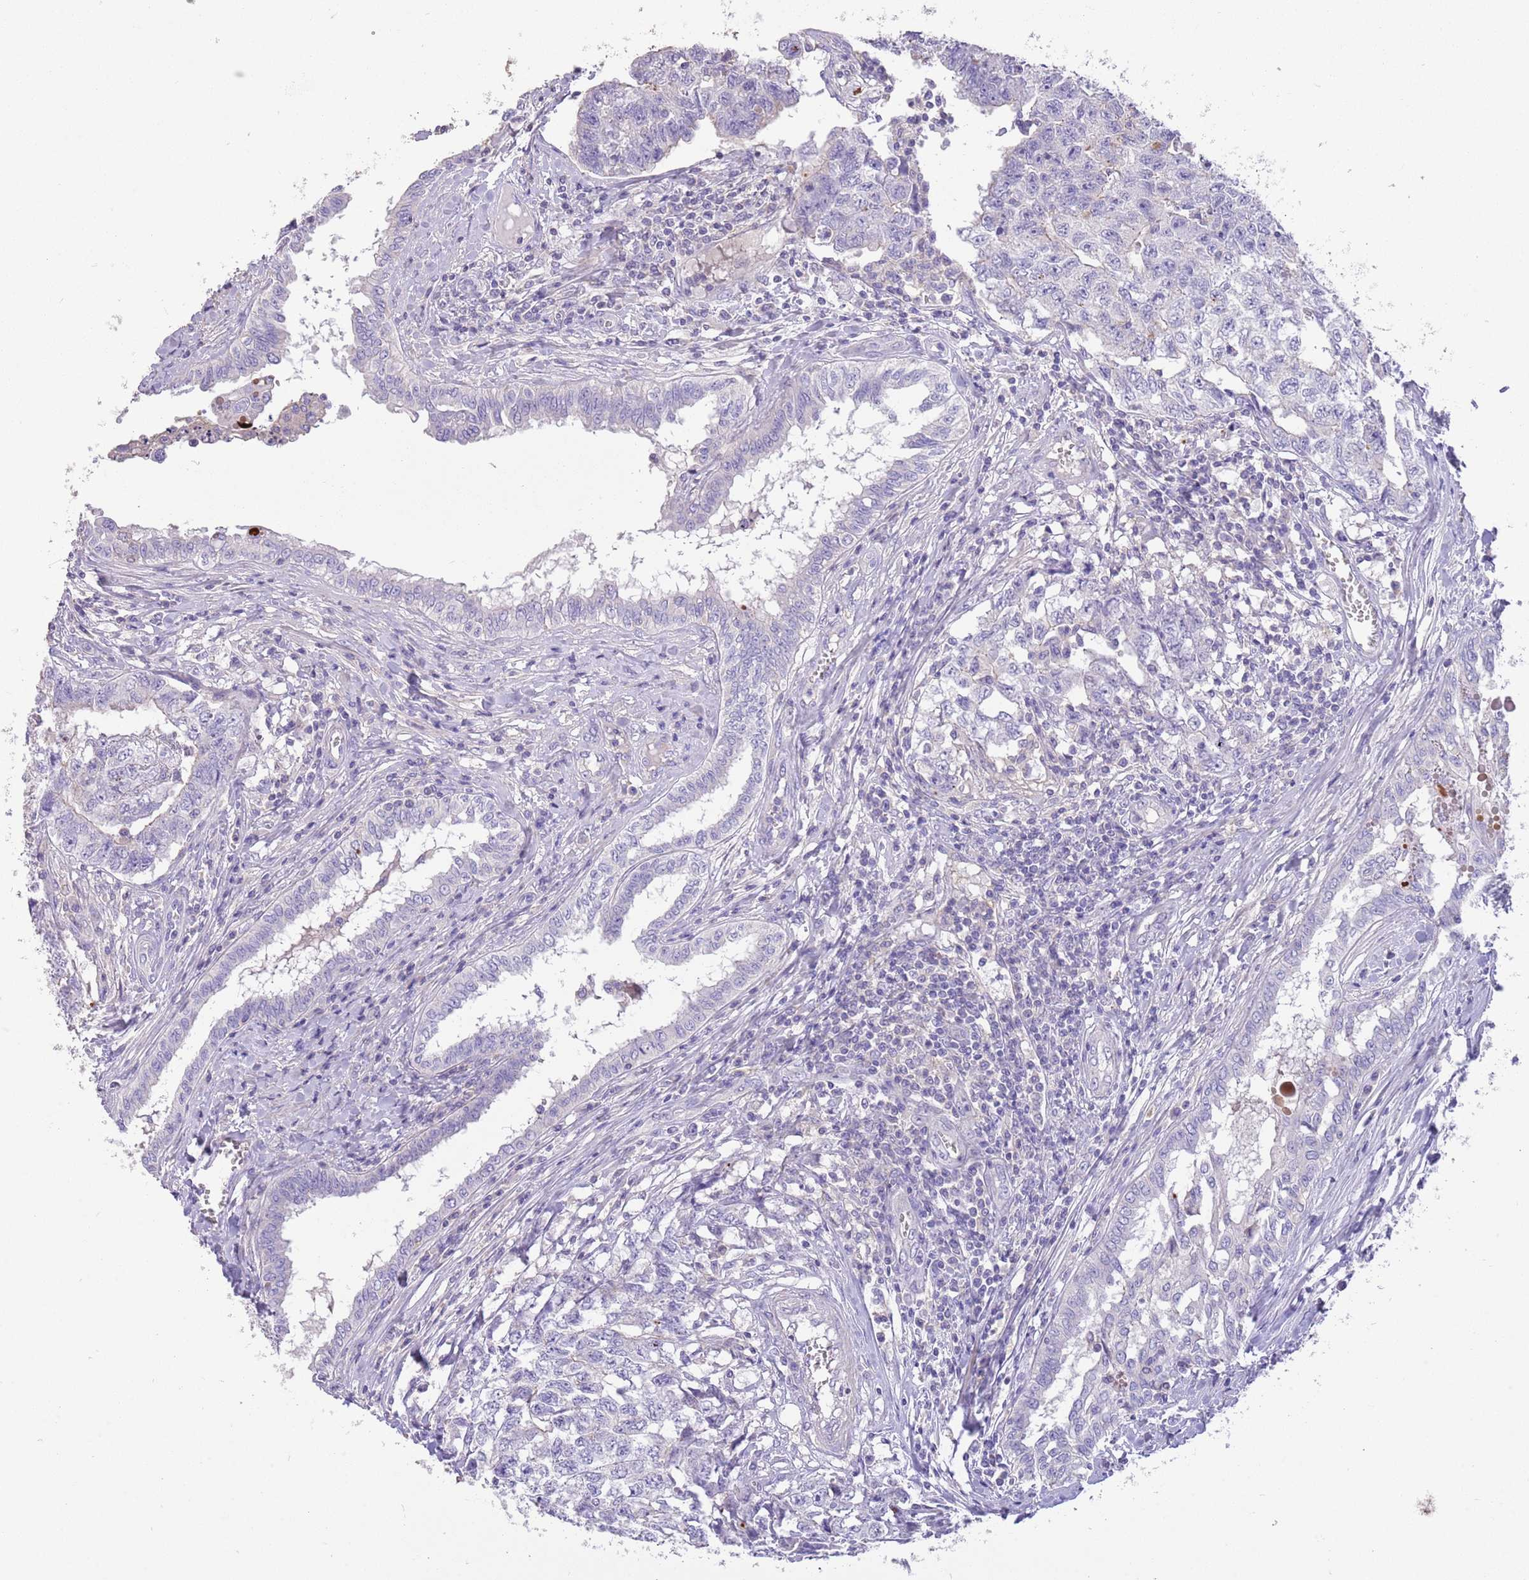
{"staining": {"intensity": "negative", "quantity": "none", "location": "none"}, "tissue": "testis cancer", "cell_type": "Tumor cells", "image_type": "cancer", "snomed": [{"axis": "morphology", "description": "Carcinoma, Embryonal, NOS"}, {"axis": "topography", "description": "Testis"}], "caption": "The IHC photomicrograph has no significant positivity in tumor cells of testis embryonal carcinoma tissue.", "gene": "SFTPA1", "patient": {"sex": "male", "age": 31}}